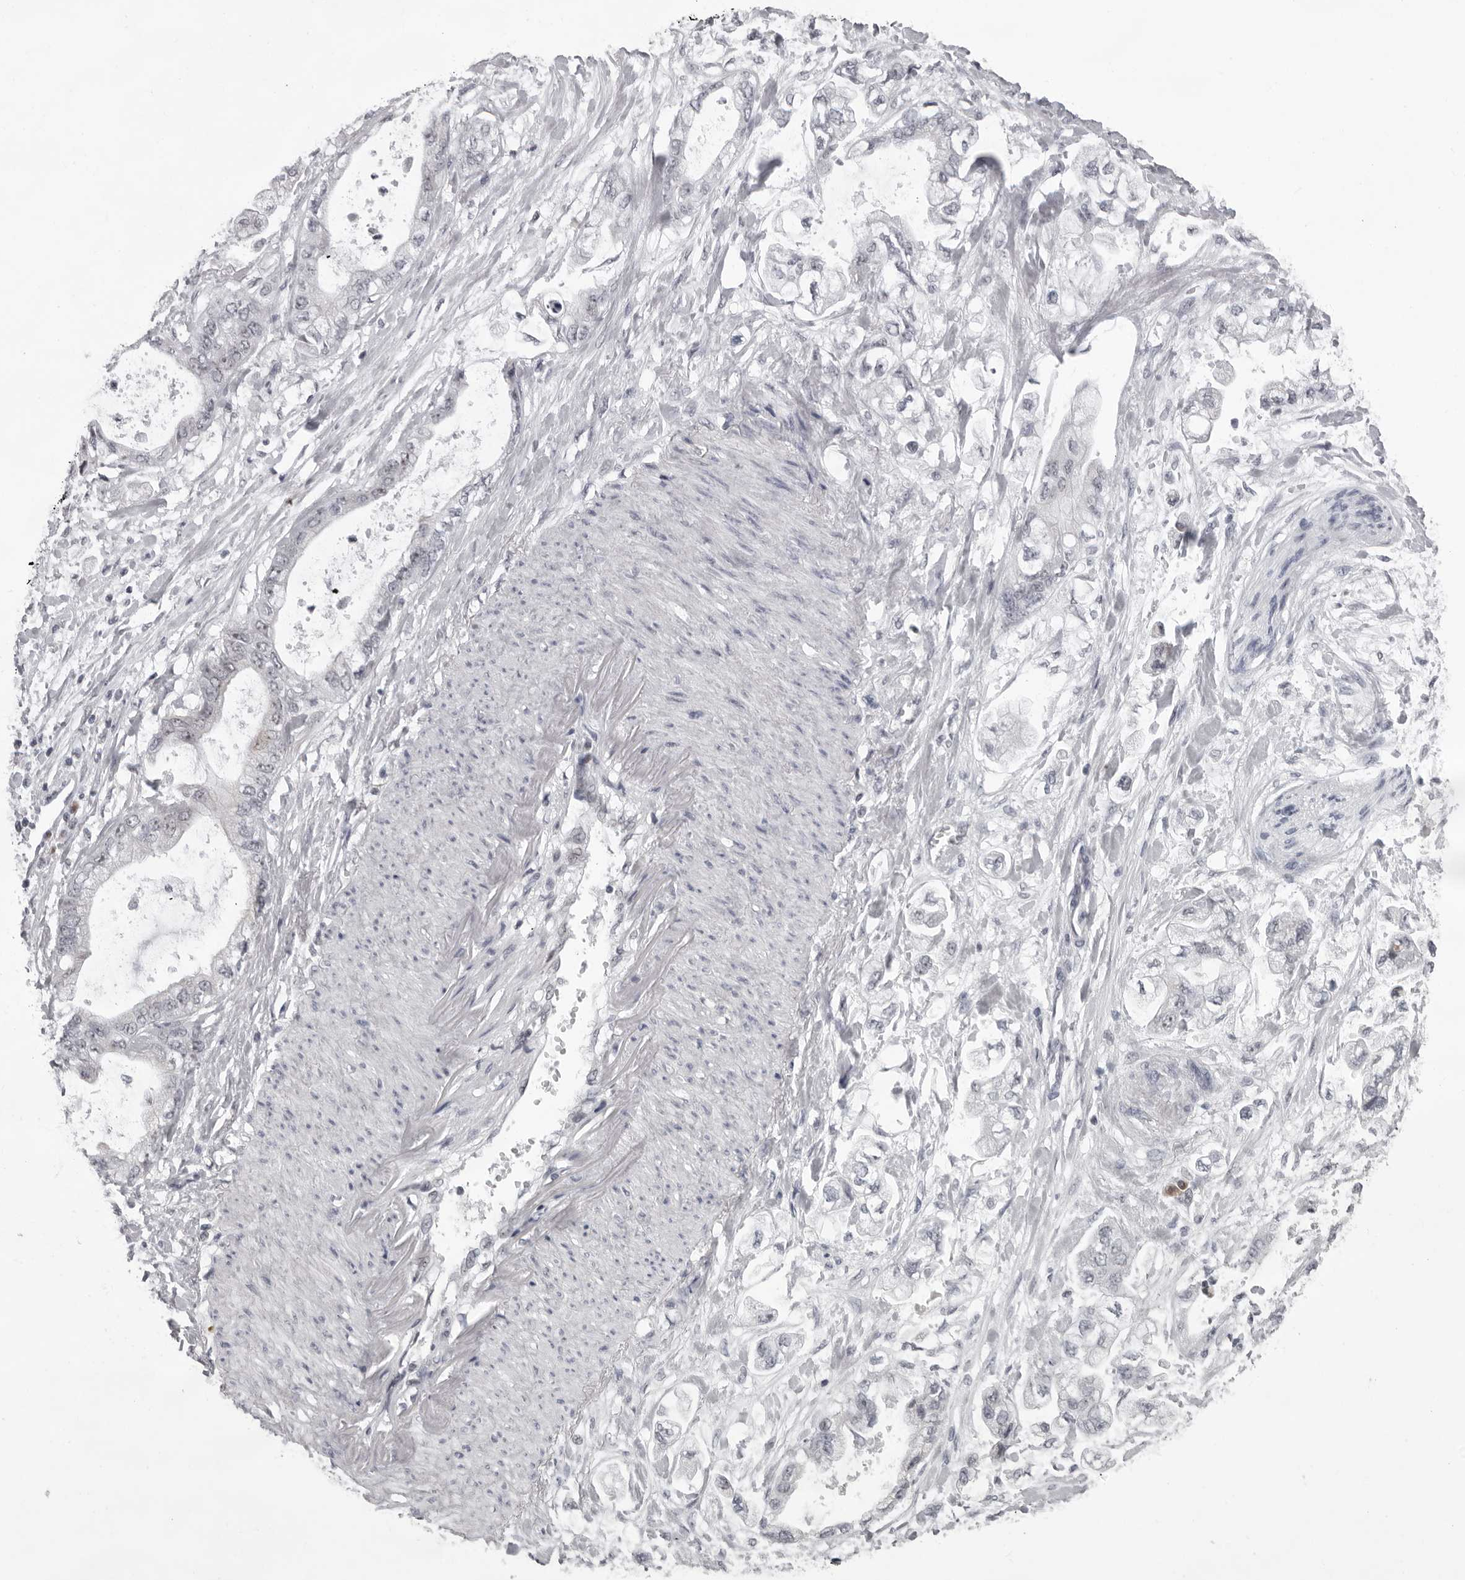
{"staining": {"intensity": "negative", "quantity": "none", "location": "none"}, "tissue": "stomach cancer", "cell_type": "Tumor cells", "image_type": "cancer", "snomed": [{"axis": "morphology", "description": "Normal tissue, NOS"}, {"axis": "morphology", "description": "Adenocarcinoma, NOS"}, {"axis": "topography", "description": "Stomach"}], "caption": "IHC photomicrograph of stomach cancer (adenocarcinoma) stained for a protein (brown), which displays no staining in tumor cells.", "gene": "EXOSC10", "patient": {"sex": "male", "age": 62}}